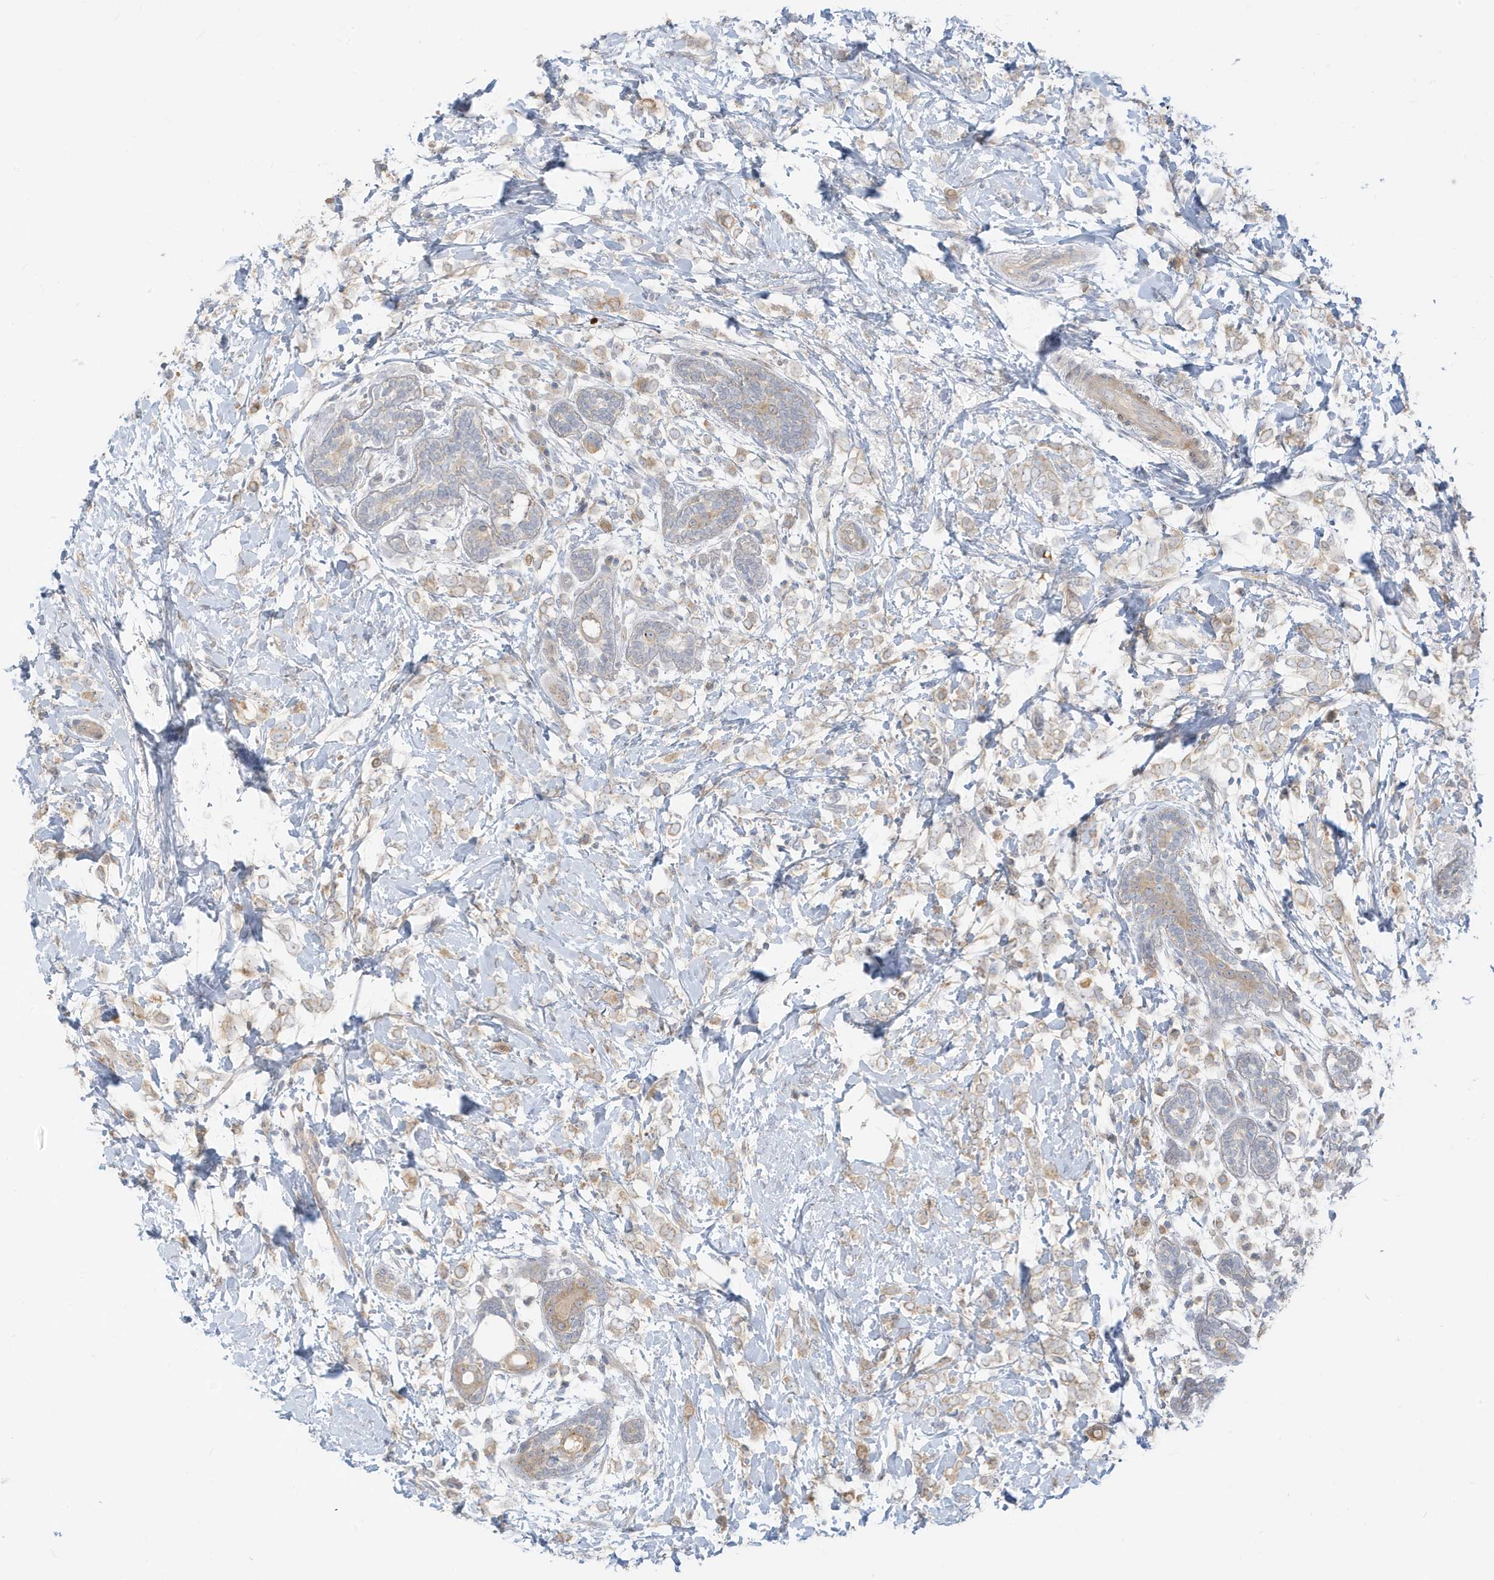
{"staining": {"intensity": "weak", "quantity": ">75%", "location": "cytoplasmic/membranous"}, "tissue": "breast cancer", "cell_type": "Tumor cells", "image_type": "cancer", "snomed": [{"axis": "morphology", "description": "Normal tissue, NOS"}, {"axis": "morphology", "description": "Lobular carcinoma"}, {"axis": "topography", "description": "Breast"}], "caption": "The histopathology image displays immunohistochemical staining of breast cancer. There is weak cytoplasmic/membranous positivity is present in approximately >75% of tumor cells. (Stains: DAB in brown, nuclei in blue, Microscopy: brightfield microscopy at high magnification).", "gene": "MCOLN1", "patient": {"sex": "female", "age": 47}}